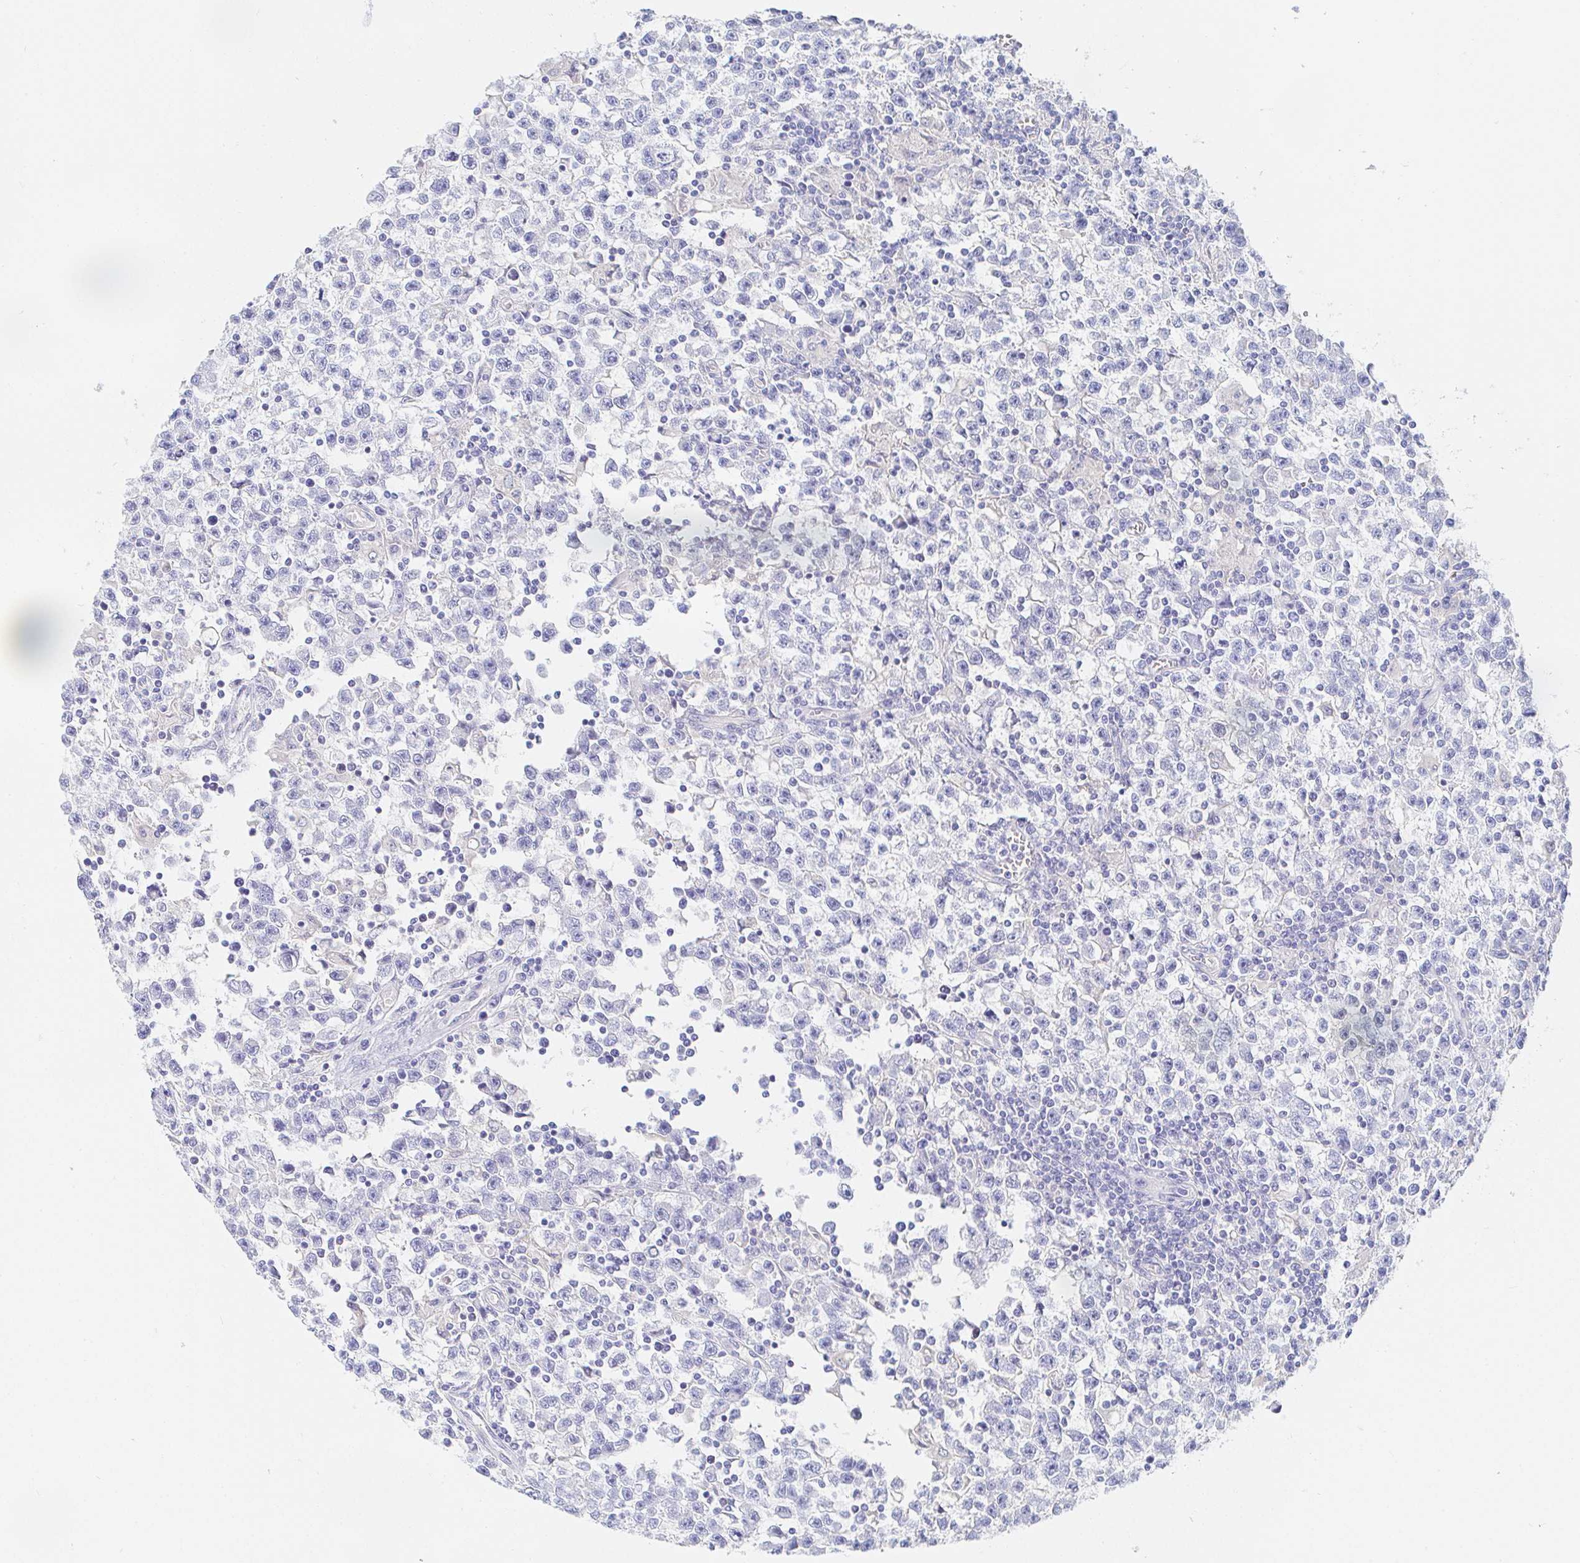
{"staining": {"intensity": "negative", "quantity": "none", "location": "none"}, "tissue": "testis cancer", "cell_type": "Tumor cells", "image_type": "cancer", "snomed": [{"axis": "morphology", "description": "Seminoma, NOS"}, {"axis": "topography", "description": "Testis"}], "caption": "Testis seminoma was stained to show a protein in brown. There is no significant positivity in tumor cells.", "gene": "PDE6B", "patient": {"sex": "male", "age": 31}}